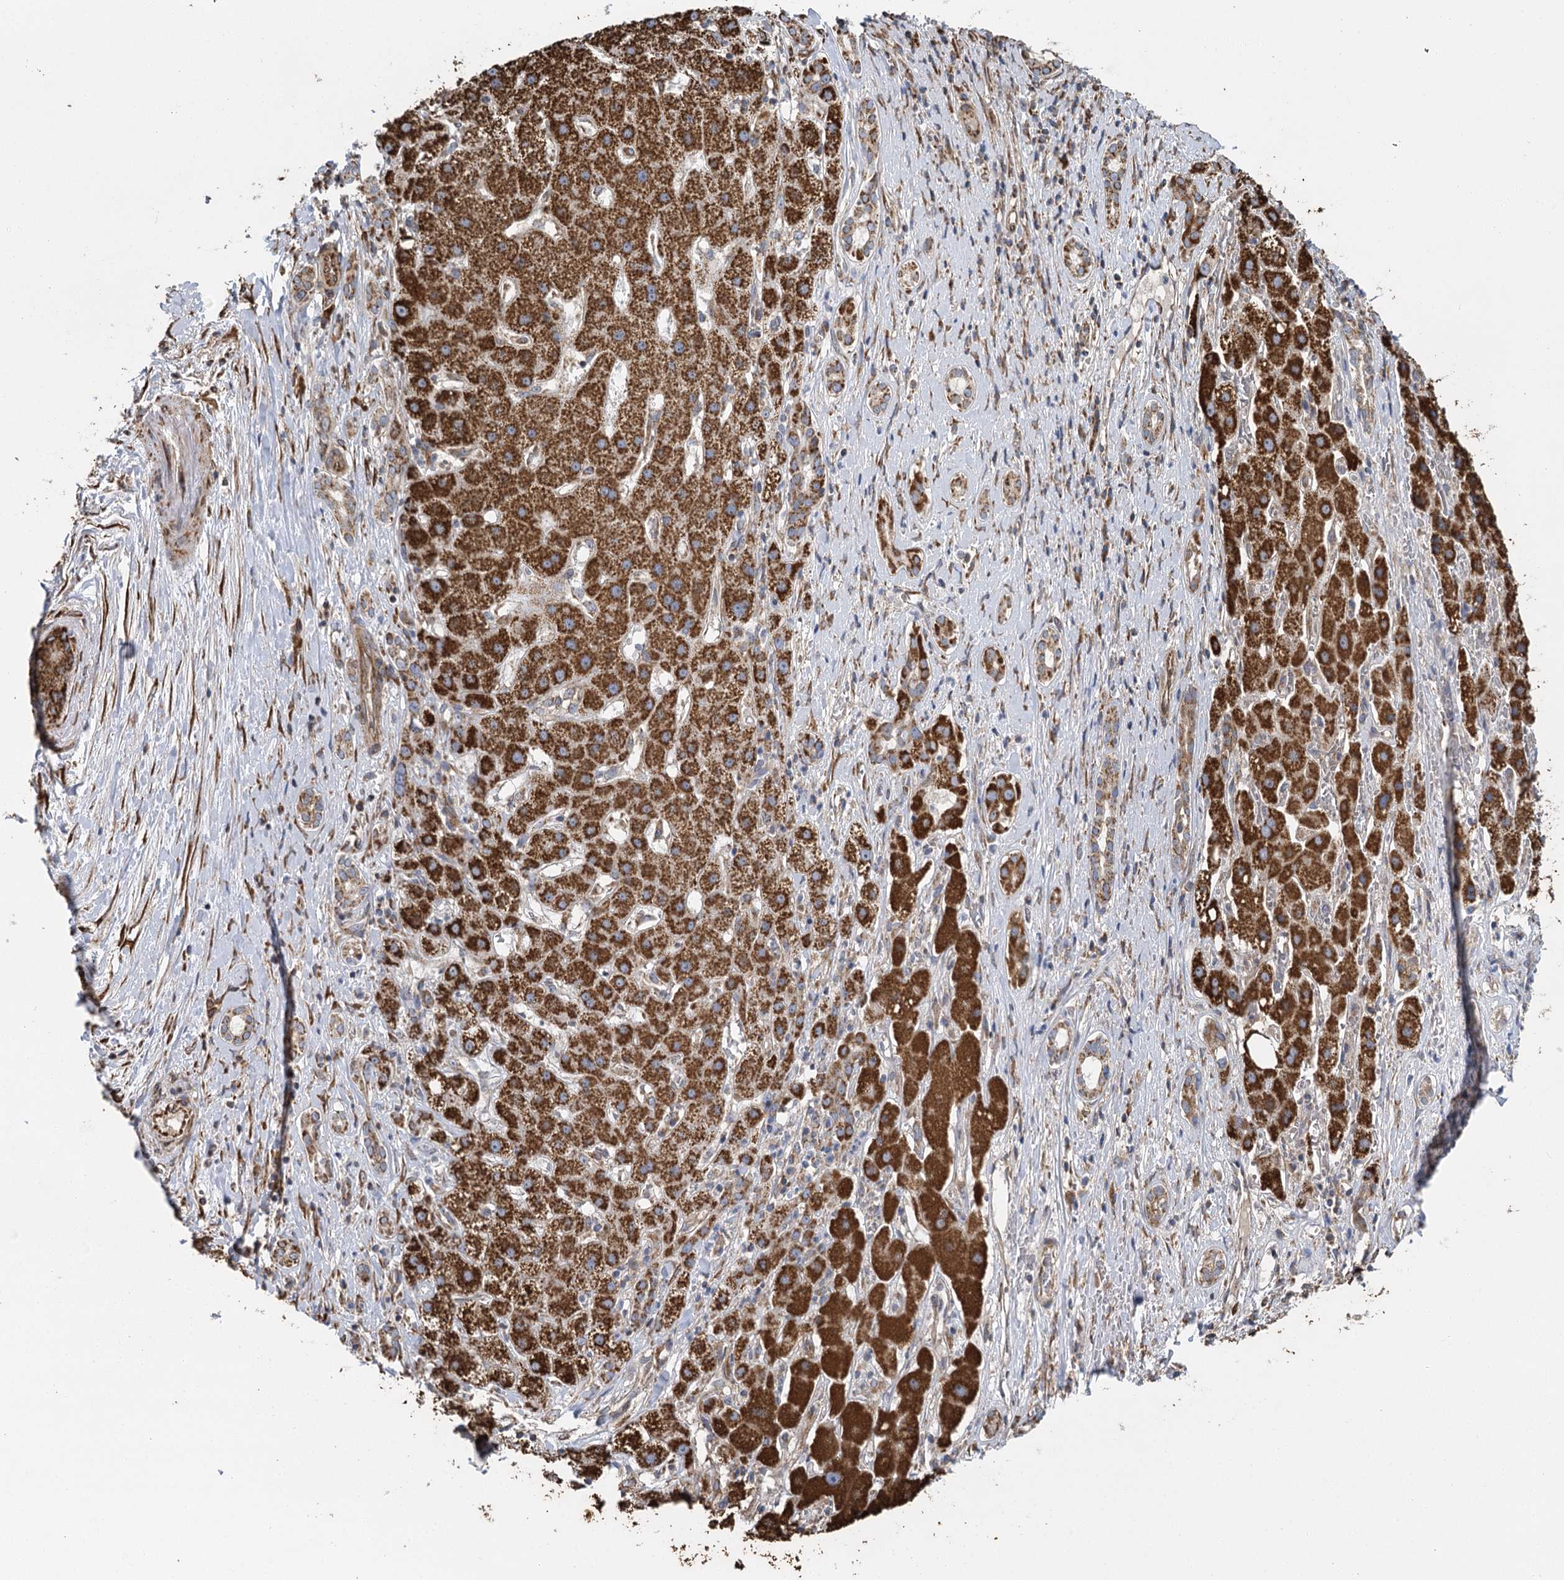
{"staining": {"intensity": "strong", "quantity": ">75%", "location": "cytoplasmic/membranous"}, "tissue": "liver cancer", "cell_type": "Tumor cells", "image_type": "cancer", "snomed": [{"axis": "morphology", "description": "Carcinoma, Hepatocellular, NOS"}, {"axis": "topography", "description": "Liver"}], "caption": "Protein analysis of liver cancer tissue displays strong cytoplasmic/membranous expression in about >75% of tumor cells. The protein is stained brown, and the nuclei are stained in blue (DAB (3,3'-diaminobenzidine) IHC with brightfield microscopy, high magnification).", "gene": "IL11RA", "patient": {"sex": "male", "age": 65}}